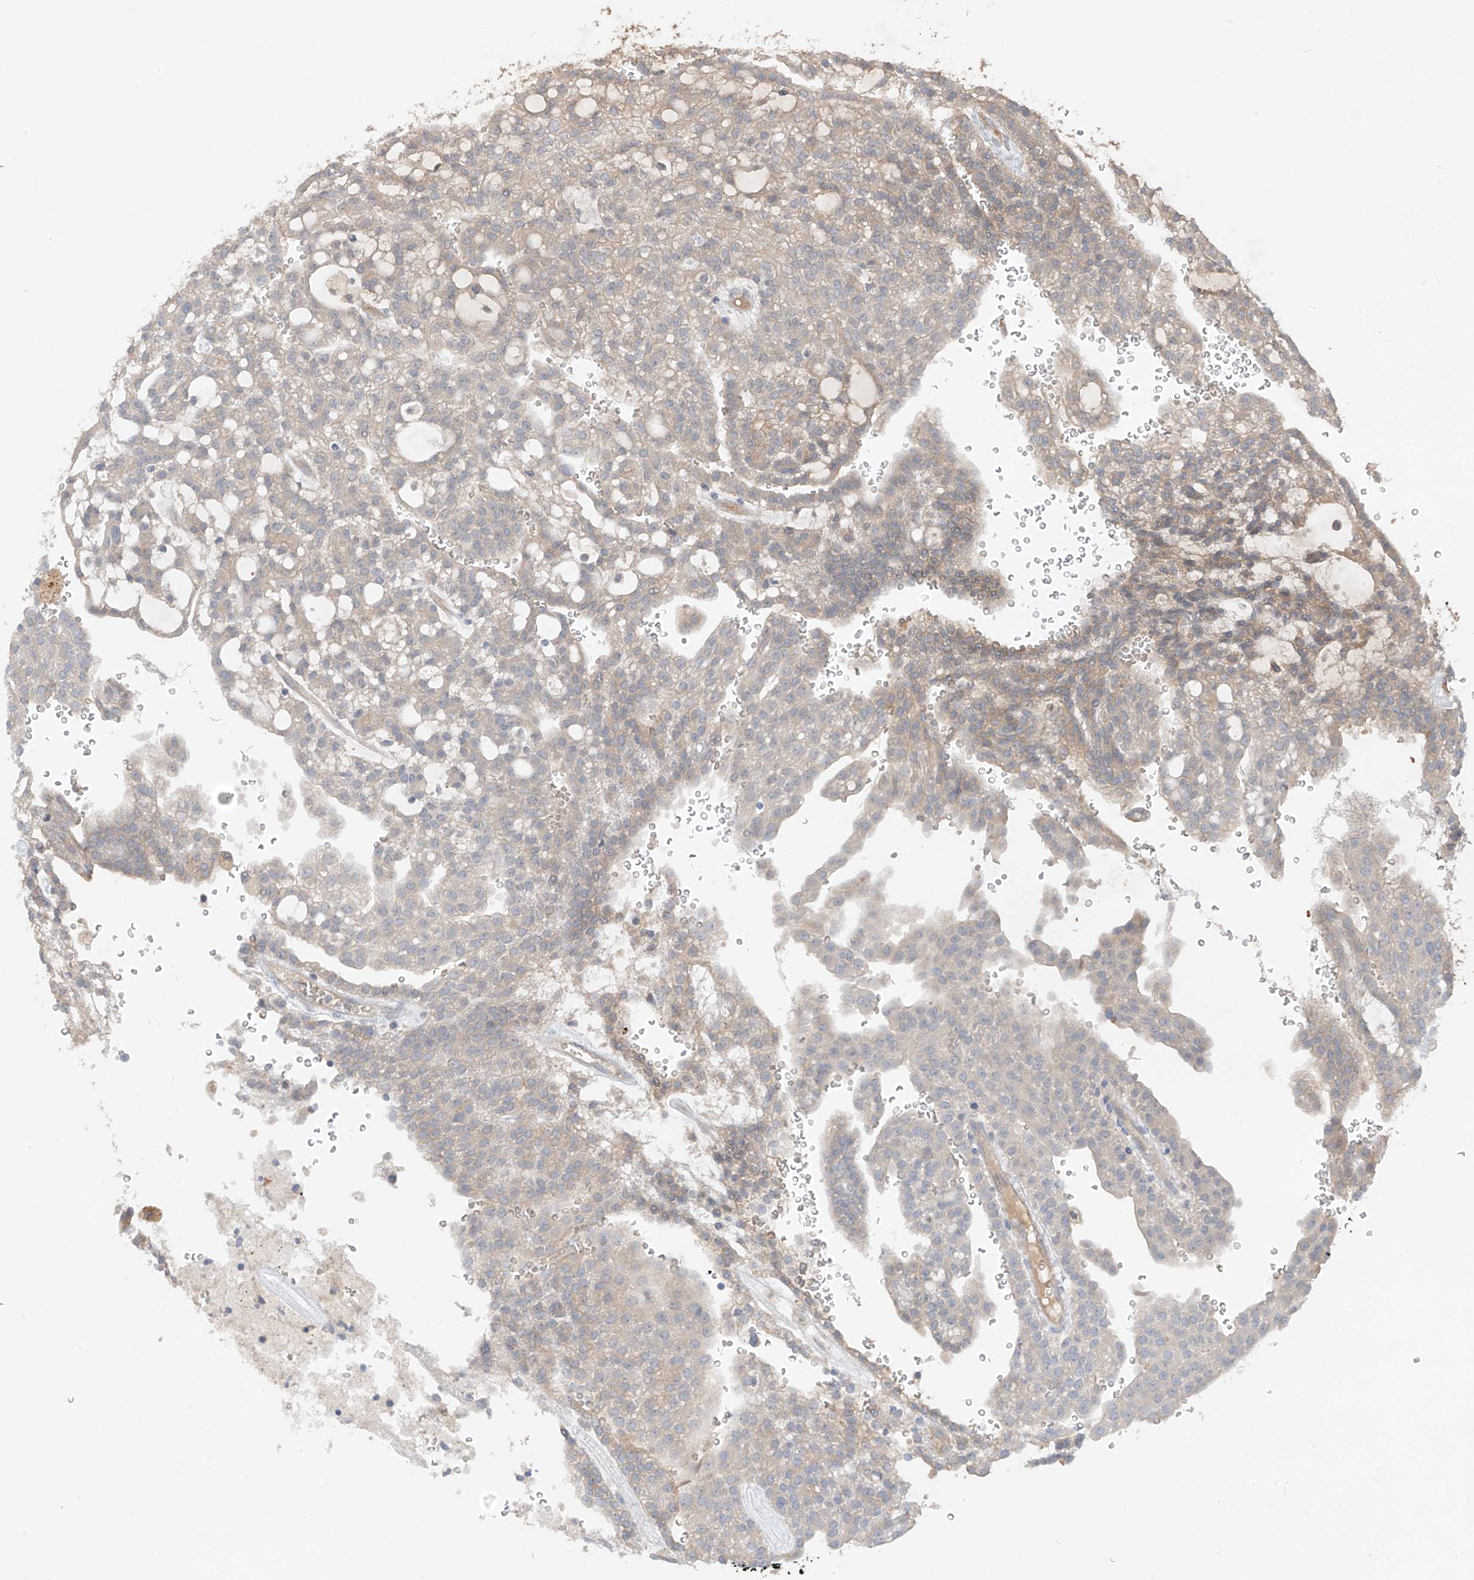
{"staining": {"intensity": "weak", "quantity": "<25%", "location": "cytoplasmic/membranous"}, "tissue": "renal cancer", "cell_type": "Tumor cells", "image_type": "cancer", "snomed": [{"axis": "morphology", "description": "Adenocarcinoma, NOS"}, {"axis": "topography", "description": "Kidney"}], "caption": "Protein analysis of renal adenocarcinoma shows no significant positivity in tumor cells.", "gene": "CACNA2D4", "patient": {"sex": "male", "age": 63}}